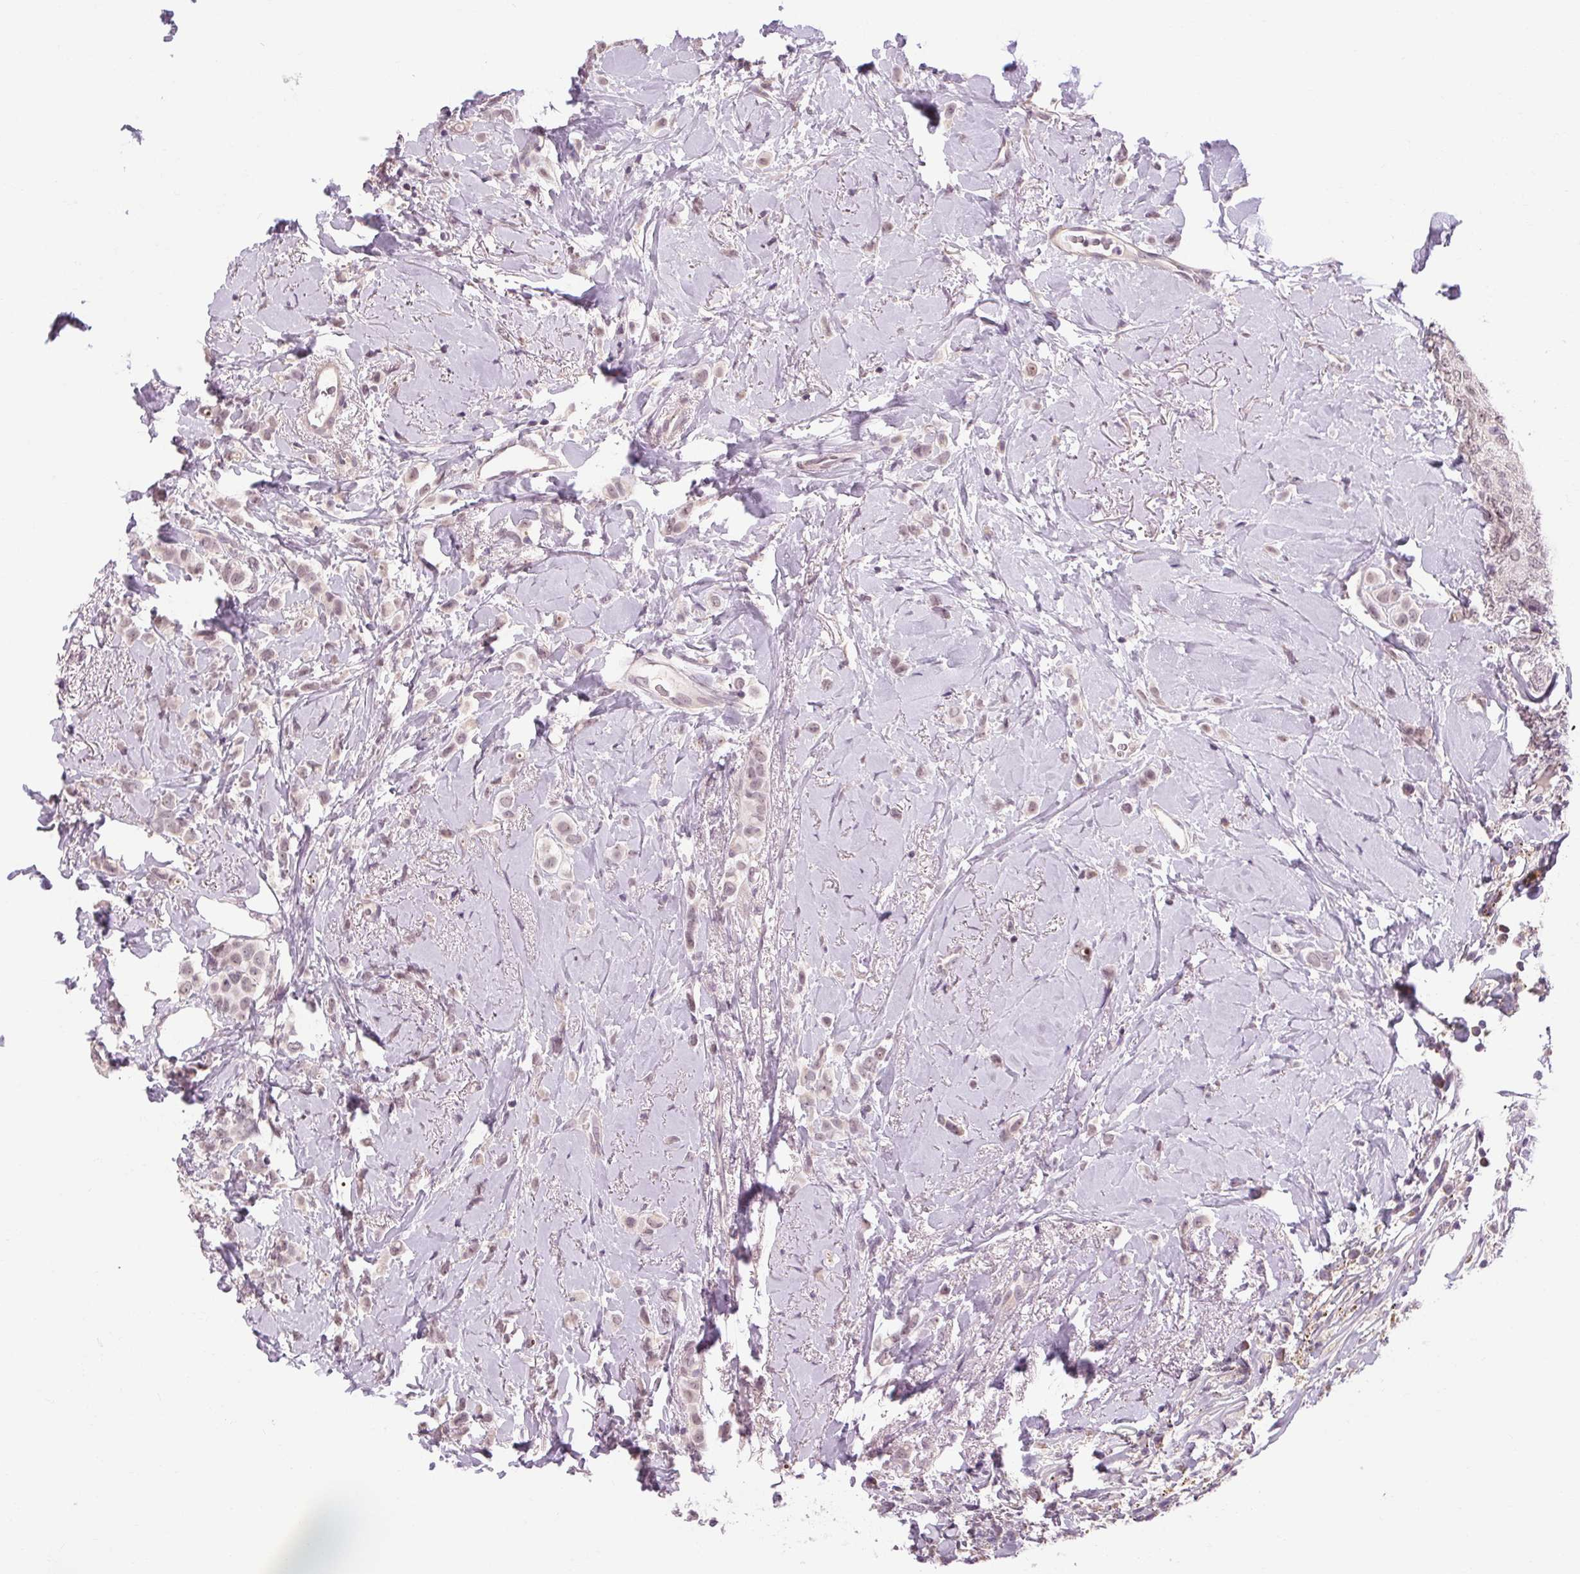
{"staining": {"intensity": "weak", "quantity": "<25%", "location": "nuclear"}, "tissue": "breast cancer", "cell_type": "Tumor cells", "image_type": "cancer", "snomed": [{"axis": "morphology", "description": "Lobular carcinoma"}, {"axis": "topography", "description": "Breast"}], "caption": "Immunohistochemical staining of breast cancer (lobular carcinoma) displays no significant positivity in tumor cells.", "gene": "KLHL40", "patient": {"sex": "female", "age": 66}}